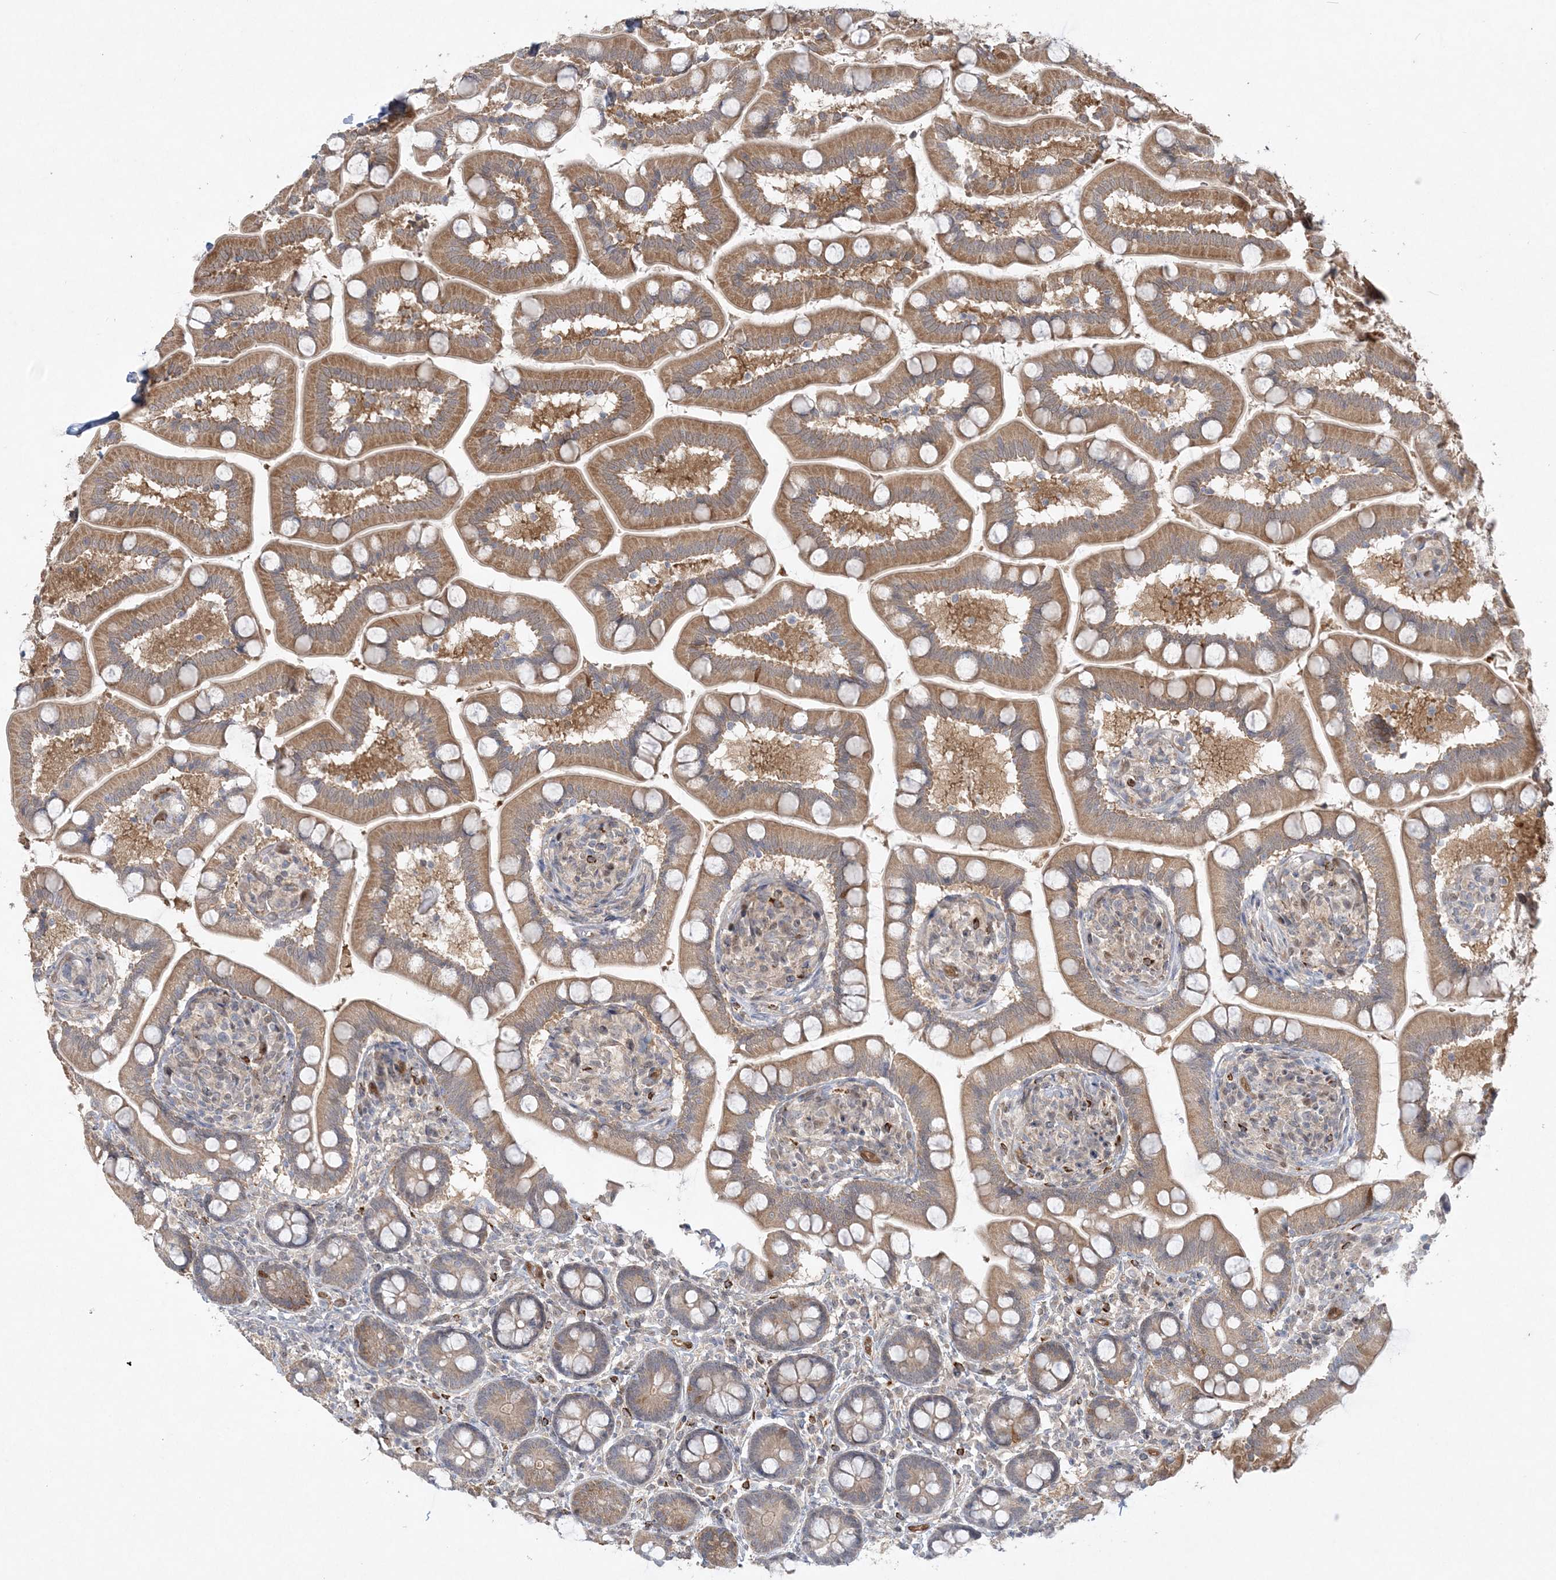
{"staining": {"intensity": "moderate", "quantity": ">75%", "location": "cytoplasmic/membranous"}, "tissue": "small intestine", "cell_type": "Glandular cells", "image_type": "normal", "snomed": [{"axis": "morphology", "description": "Normal tissue, NOS"}, {"axis": "topography", "description": "Small intestine"}], "caption": "Small intestine stained with a brown dye shows moderate cytoplasmic/membranous positive expression in approximately >75% of glandular cells.", "gene": "INPP1", "patient": {"sex": "female", "age": 64}}